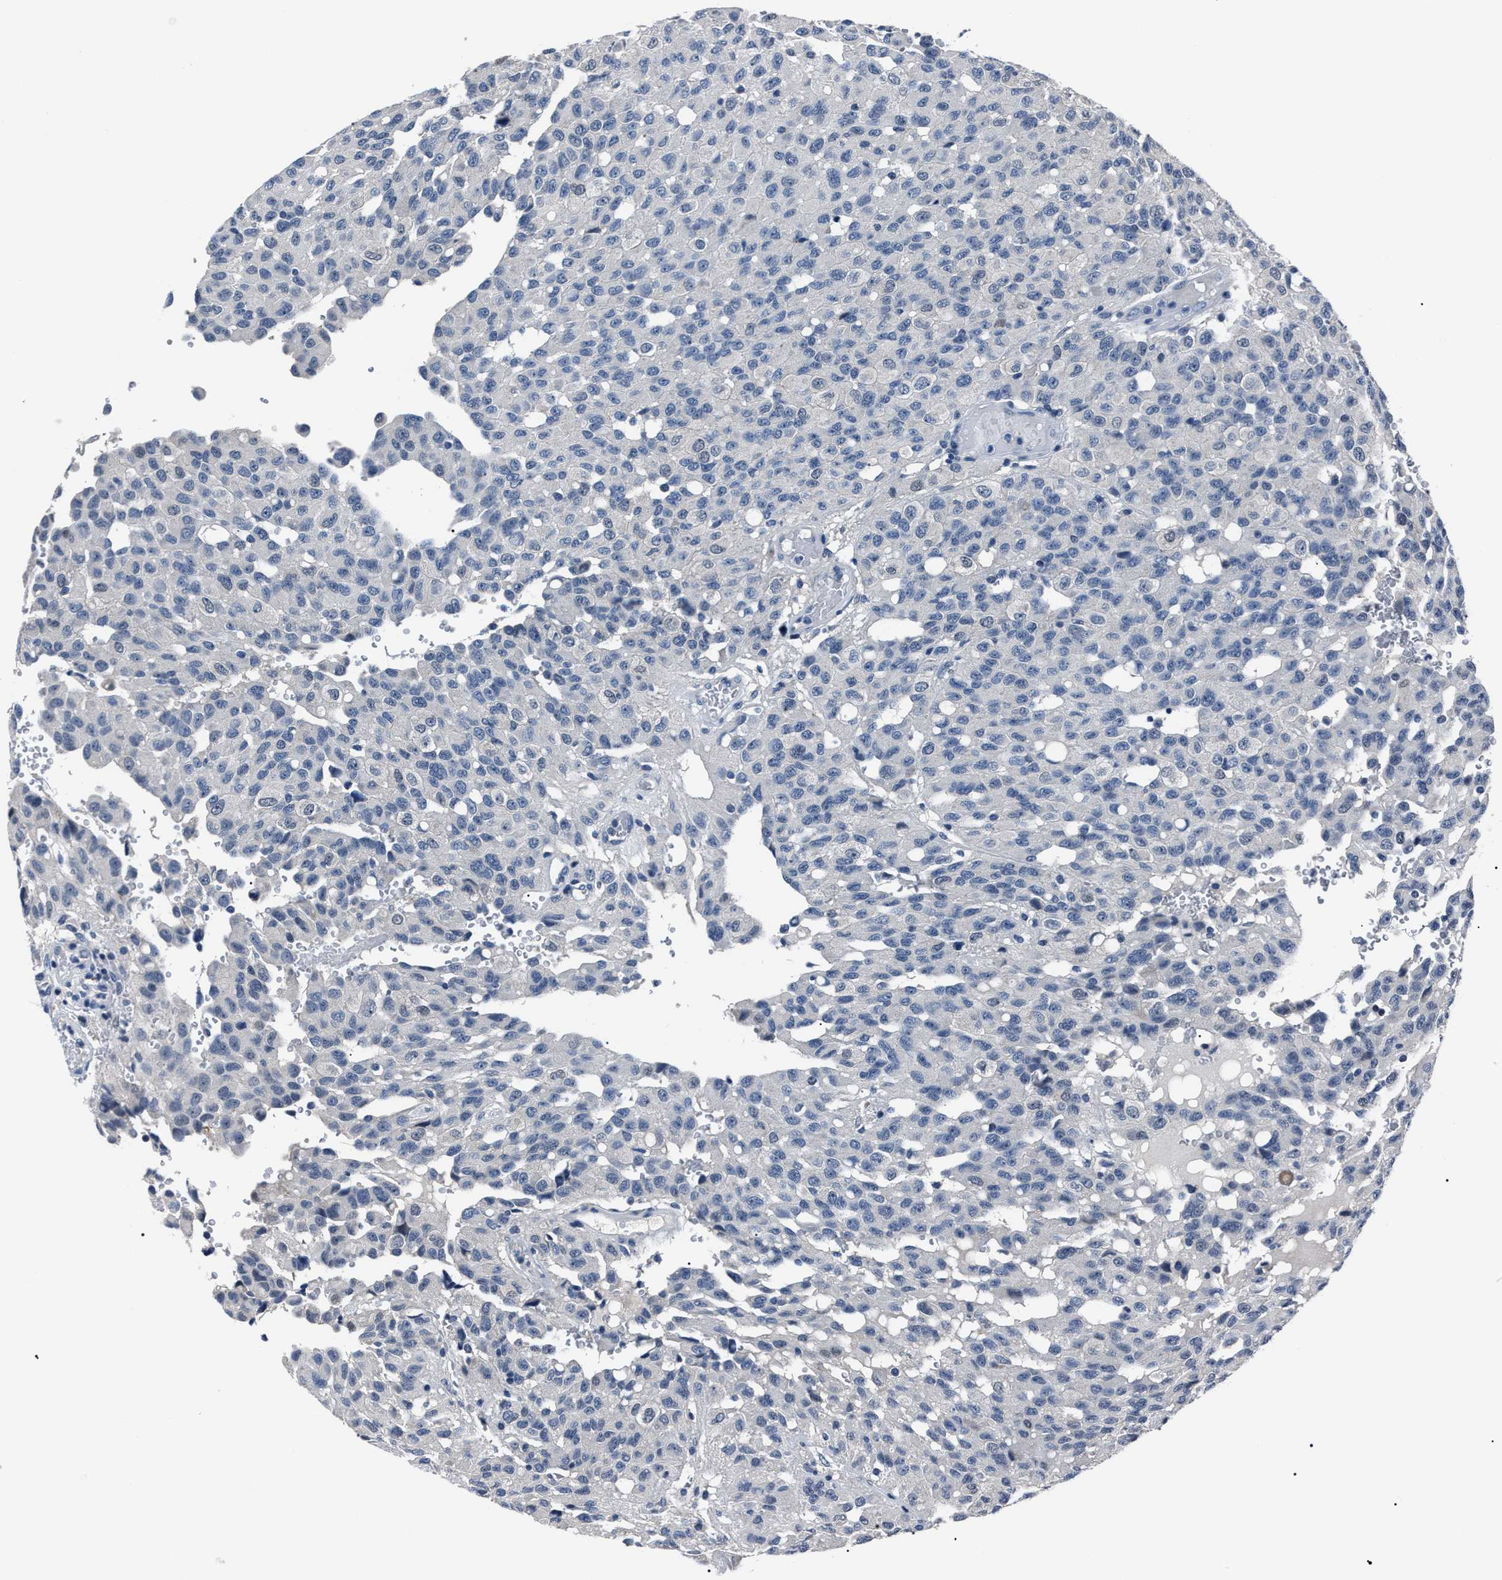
{"staining": {"intensity": "negative", "quantity": "none", "location": "none"}, "tissue": "glioma", "cell_type": "Tumor cells", "image_type": "cancer", "snomed": [{"axis": "morphology", "description": "Glioma, malignant, High grade"}, {"axis": "topography", "description": "Brain"}], "caption": "Malignant glioma (high-grade) stained for a protein using immunohistochemistry exhibits no expression tumor cells.", "gene": "LRWD1", "patient": {"sex": "male", "age": 32}}